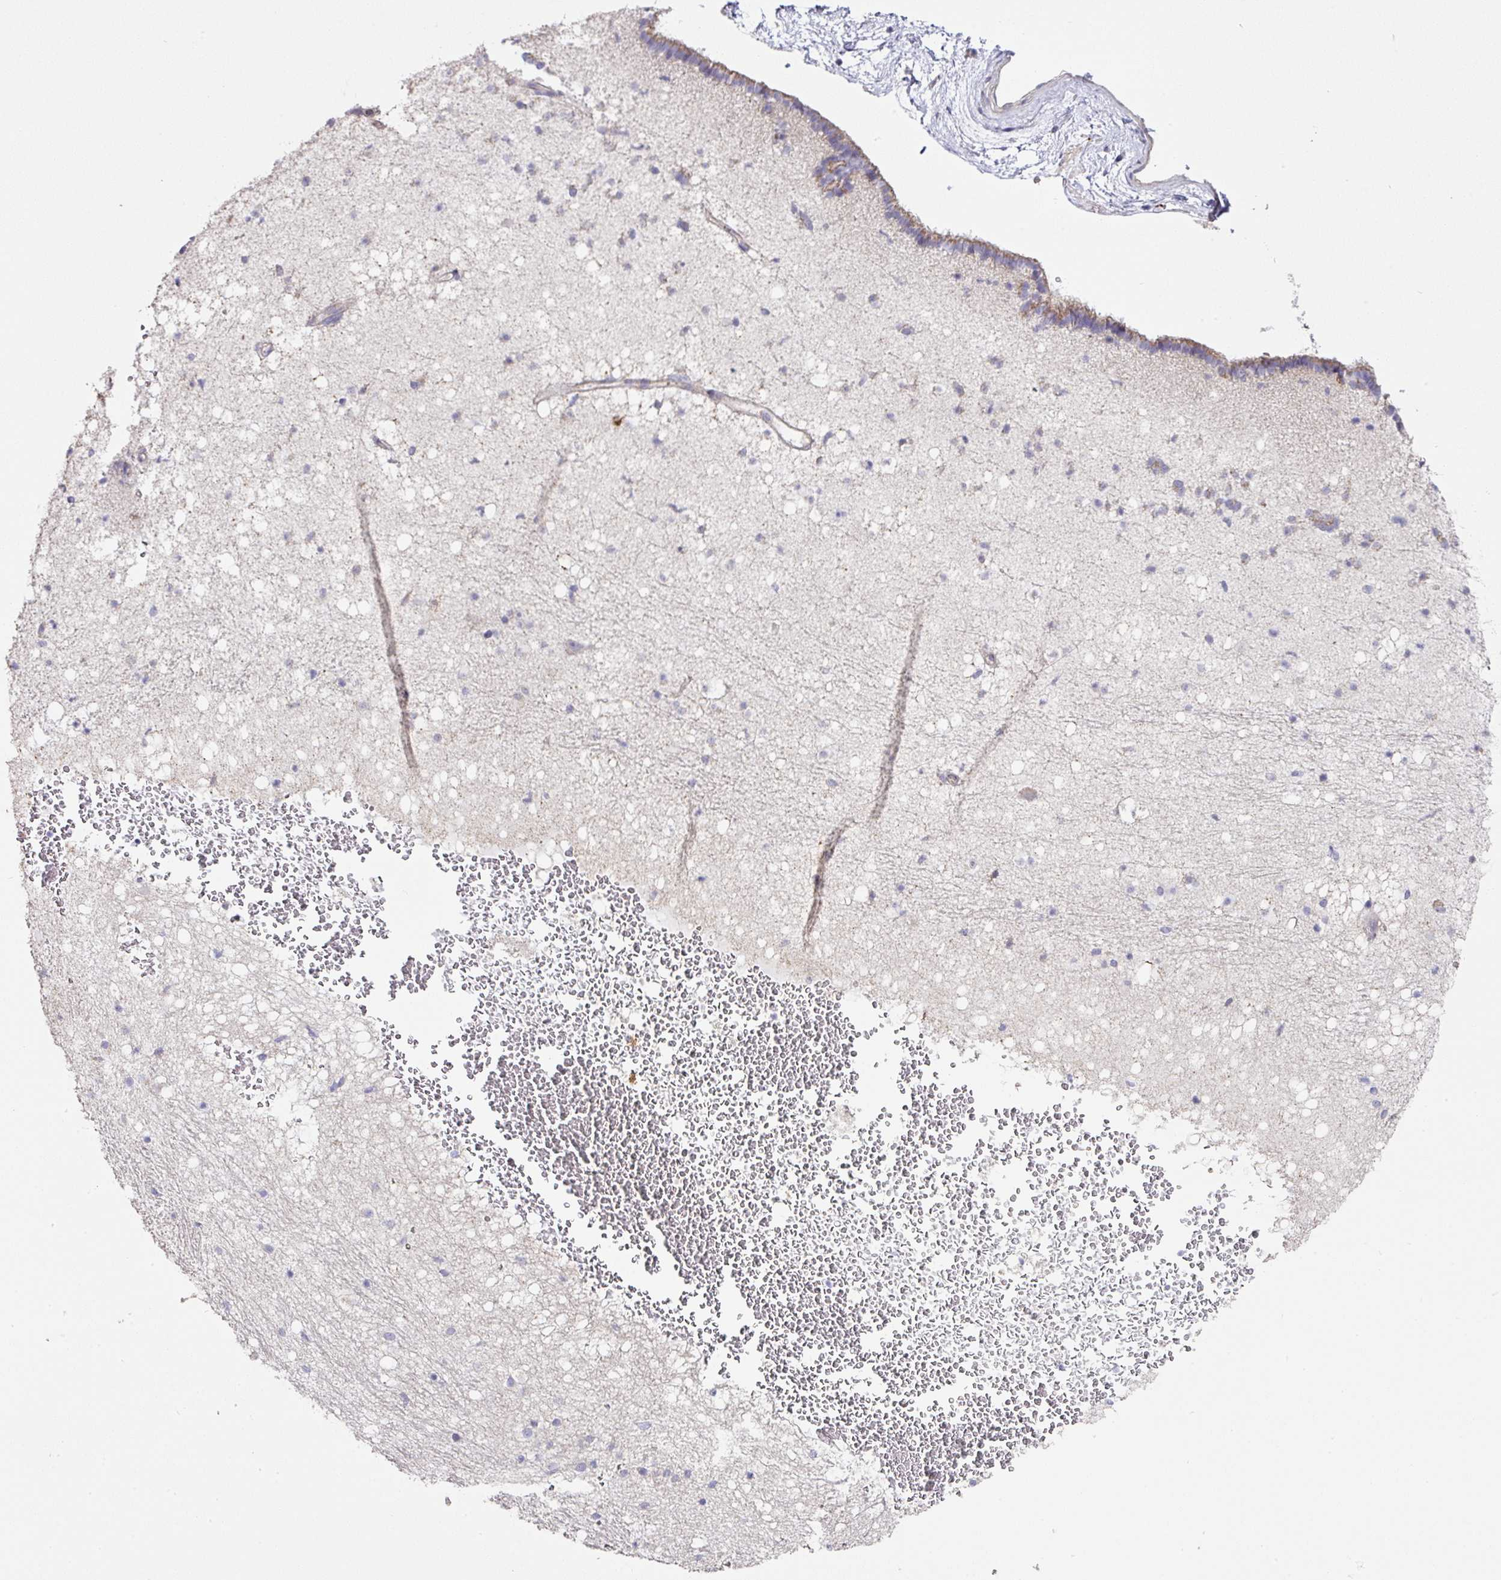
{"staining": {"intensity": "moderate", "quantity": "<25%", "location": "cytoplasmic/membranous"}, "tissue": "caudate", "cell_type": "Glial cells", "image_type": "normal", "snomed": [{"axis": "morphology", "description": "Normal tissue, NOS"}, {"axis": "topography", "description": "Lateral ventricle wall"}], "caption": "Normal caudate was stained to show a protein in brown. There is low levels of moderate cytoplasmic/membranous staining in about <25% of glial cells.", "gene": "STK35", "patient": {"sex": "male", "age": 37}}